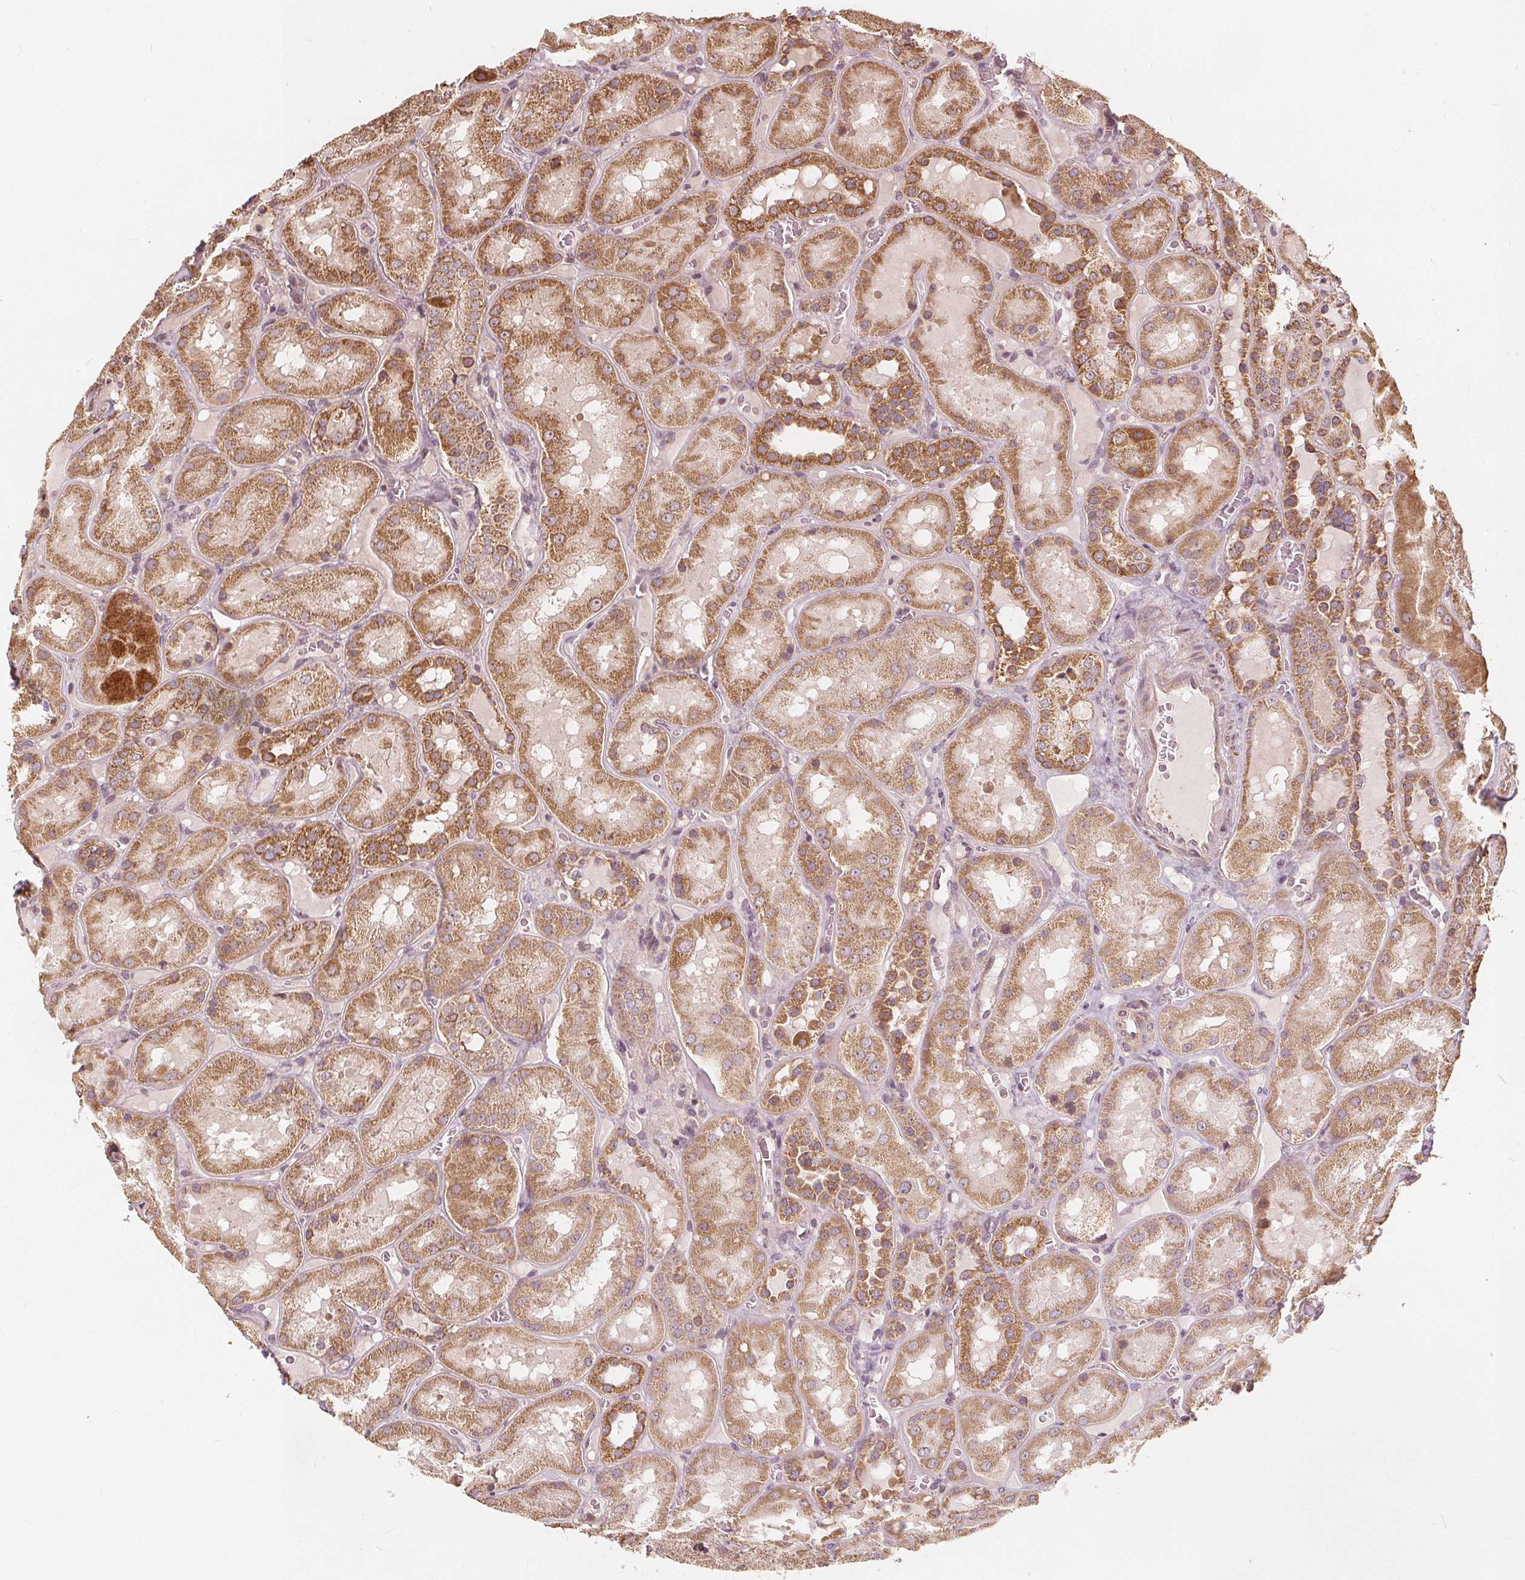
{"staining": {"intensity": "moderate", "quantity": "<25%", "location": "cytoplasmic/membranous"}, "tissue": "kidney", "cell_type": "Cells in glomeruli", "image_type": "normal", "snomed": [{"axis": "morphology", "description": "Normal tissue, NOS"}, {"axis": "topography", "description": "Kidney"}], "caption": "The immunohistochemical stain shows moderate cytoplasmic/membranous expression in cells in glomeruli of normal kidney. The protein of interest is stained brown, and the nuclei are stained in blue (DAB IHC with brightfield microscopy, high magnification).", "gene": "PEX26", "patient": {"sex": "male", "age": 73}}